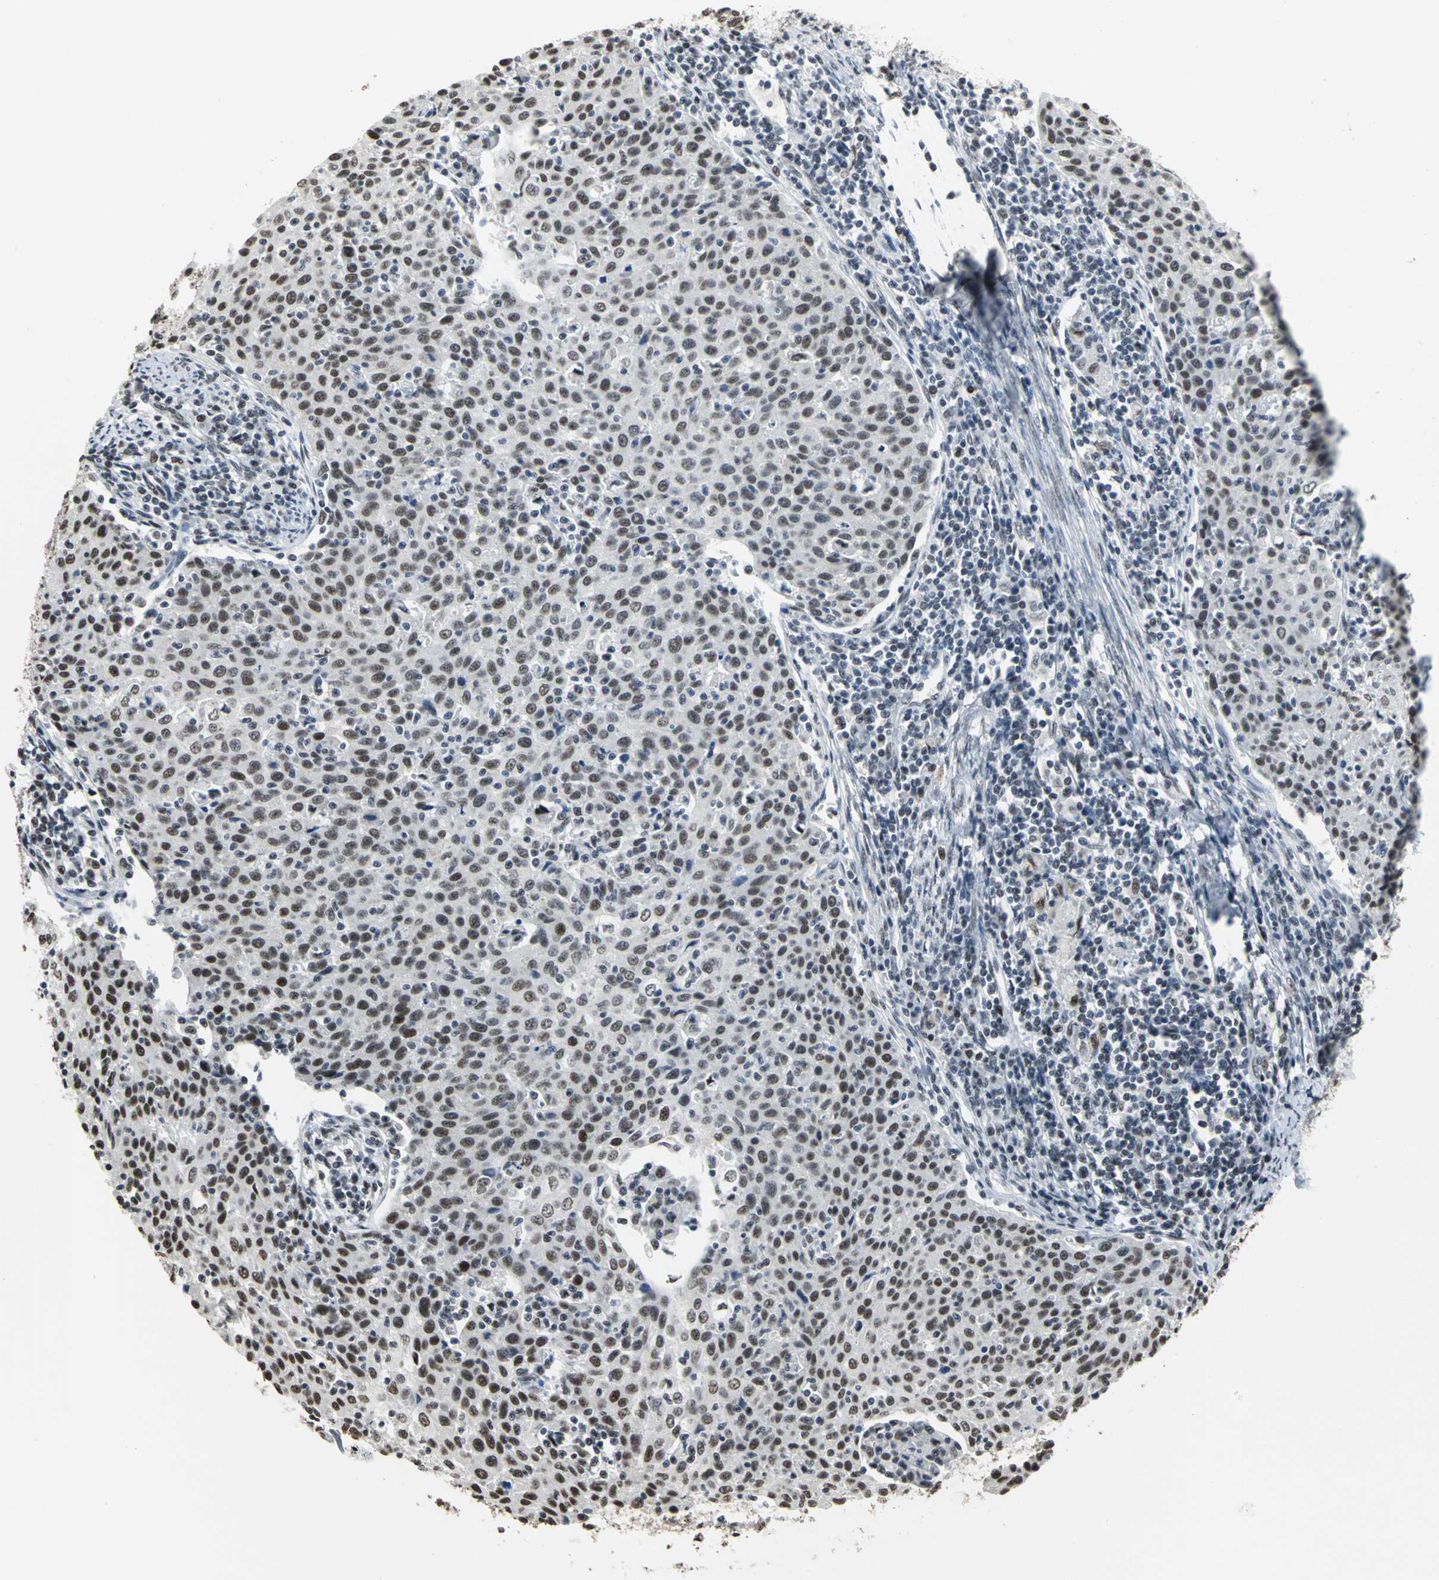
{"staining": {"intensity": "strong", "quantity": ">75%", "location": "nuclear"}, "tissue": "cervical cancer", "cell_type": "Tumor cells", "image_type": "cancer", "snomed": [{"axis": "morphology", "description": "Squamous cell carcinoma, NOS"}, {"axis": "topography", "description": "Cervix"}], "caption": "Immunohistochemistry photomicrograph of human cervical squamous cell carcinoma stained for a protein (brown), which shows high levels of strong nuclear expression in about >75% of tumor cells.", "gene": "CCDC88C", "patient": {"sex": "female", "age": 38}}